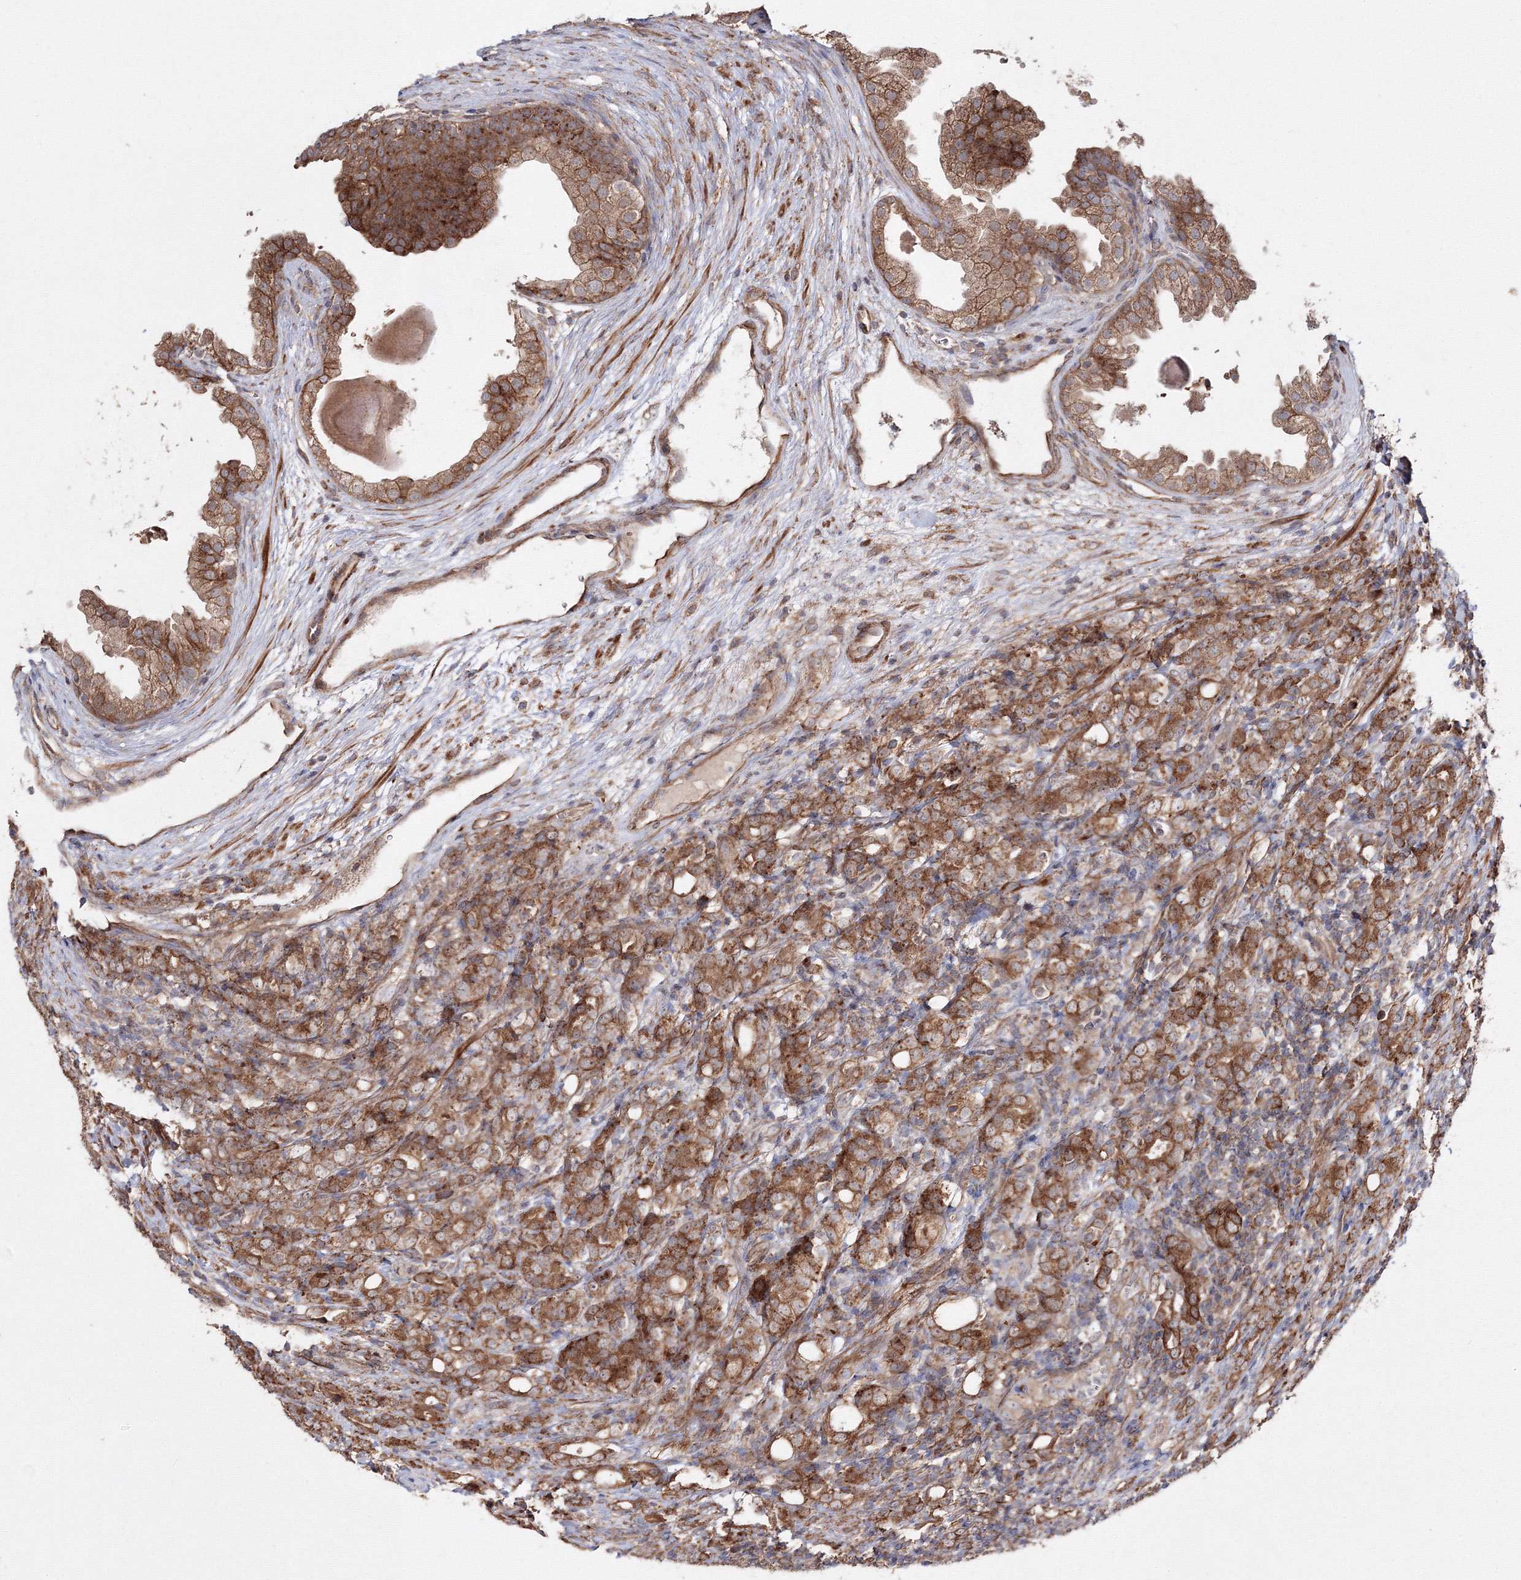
{"staining": {"intensity": "moderate", "quantity": ">75%", "location": "cytoplasmic/membranous"}, "tissue": "prostate cancer", "cell_type": "Tumor cells", "image_type": "cancer", "snomed": [{"axis": "morphology", "description": "Adenocarcinoma, High grade"}, {"axis": "topography", "description": "Prostate"}], "caption": "High-magnification brightfield microscopy of prostate cancer (high-grade adenocarcinoma) stained with DAB (3,3'-diaminobenzidine) (brown) and counterstained with hematoxylin (blue). tumor cells exhibit moderate cytoplasmic/membranous expression is appreciated in about>75% of cells. (DAB IHC, brown staining for protein, blue staining for nuclei).", "gene": "DDO", "patient": {"sex": "male", "age": 62}}